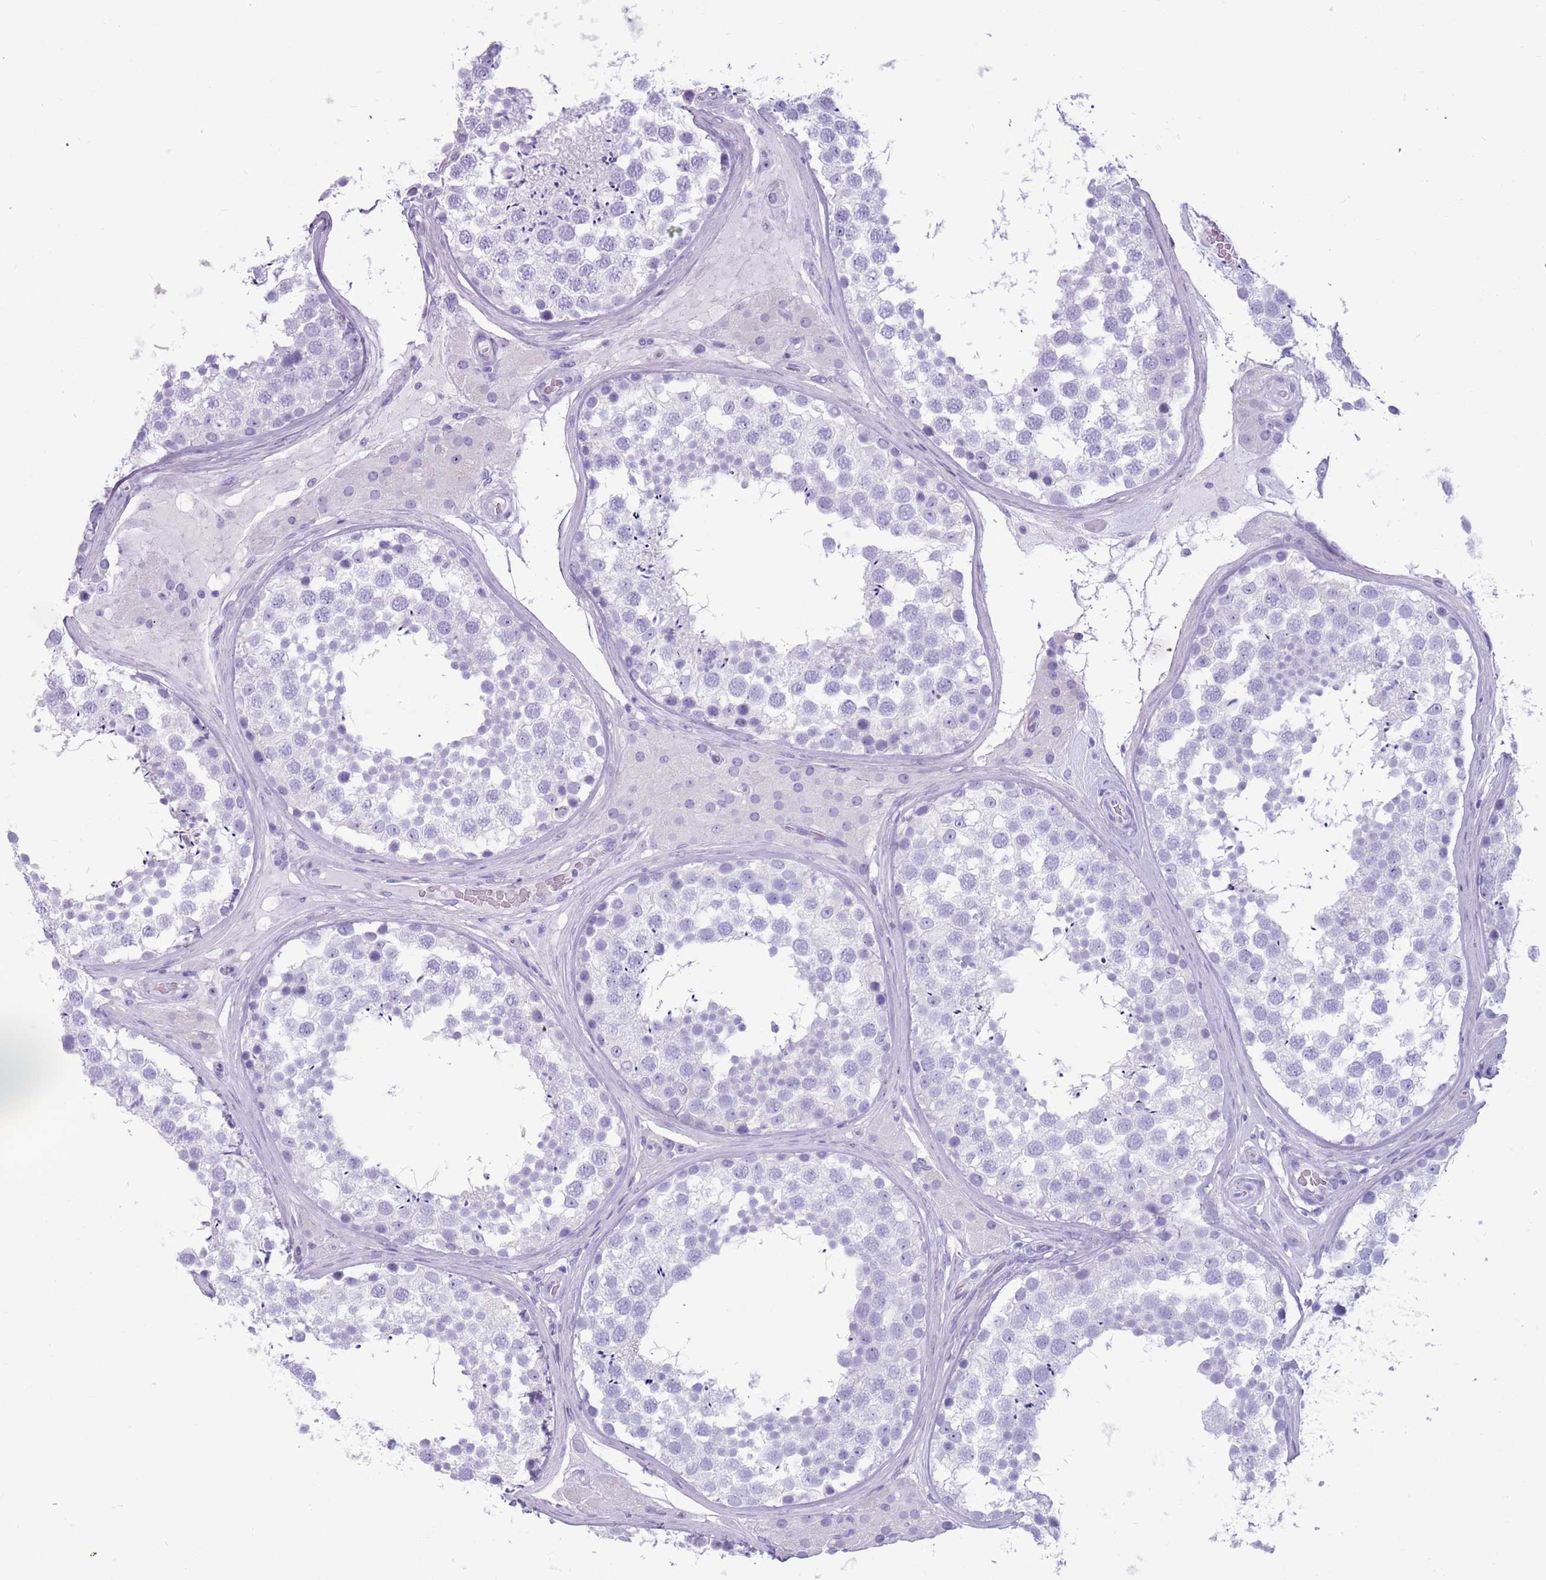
{"staining": {"intensity": "negative", "quantity": "none", "location": "none"}, "tissue": "testis", "cell_type": "Cells in seminiferous ducts", "image_type": "normal", "snomed": [{"axis": "morphology", "description": "Normal tissue, NOS"}, {"axis": "topography", "description": "Testis"}], "caption": "Cells in seminiferous ducts show no significant protein staining in benign testis. Nuclei are stained in blue.", "gene": "ENSG00000263020", "patient": {"sex": "male", "age": 46}}